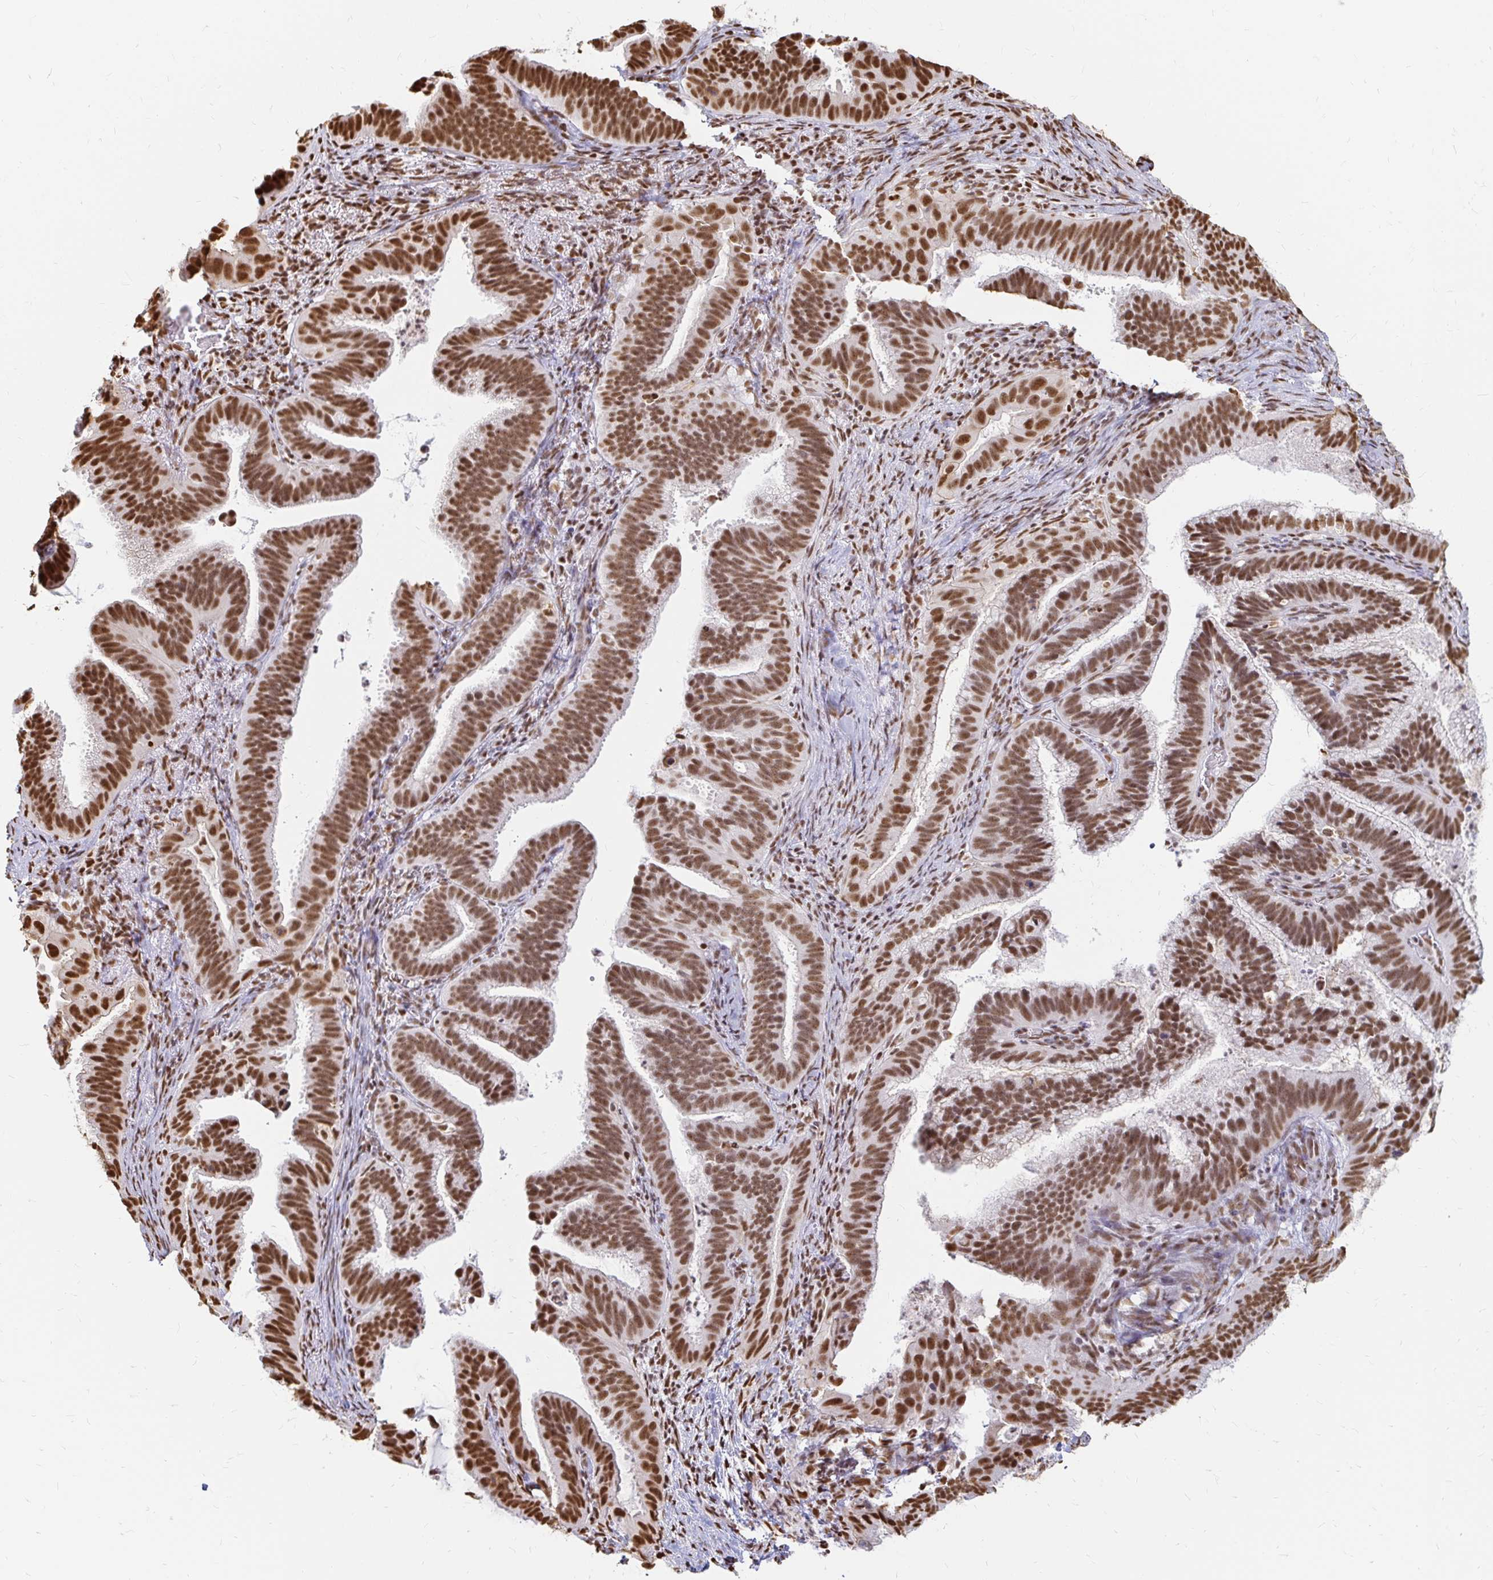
{"staining": {"intensity": "strong", "quantity": ">75%", "location": "nuclear"}, "tissue": "cervical cancer", "cell_type": "Tumor cells", "image_type": "cancer", "snomed": [{"axis": "morphology", "description": "Adenocarcinoma, NOS"}, {"axis": "topography", "description": "Cervix"}], "caption": "Protein analysis of cervical adenocarcinoma tissue exhibits strong nuclear positivity in about >75% of tumor cells.", "gene": "HNRNPU", "patient": {"sex": "female", "age": 61}}